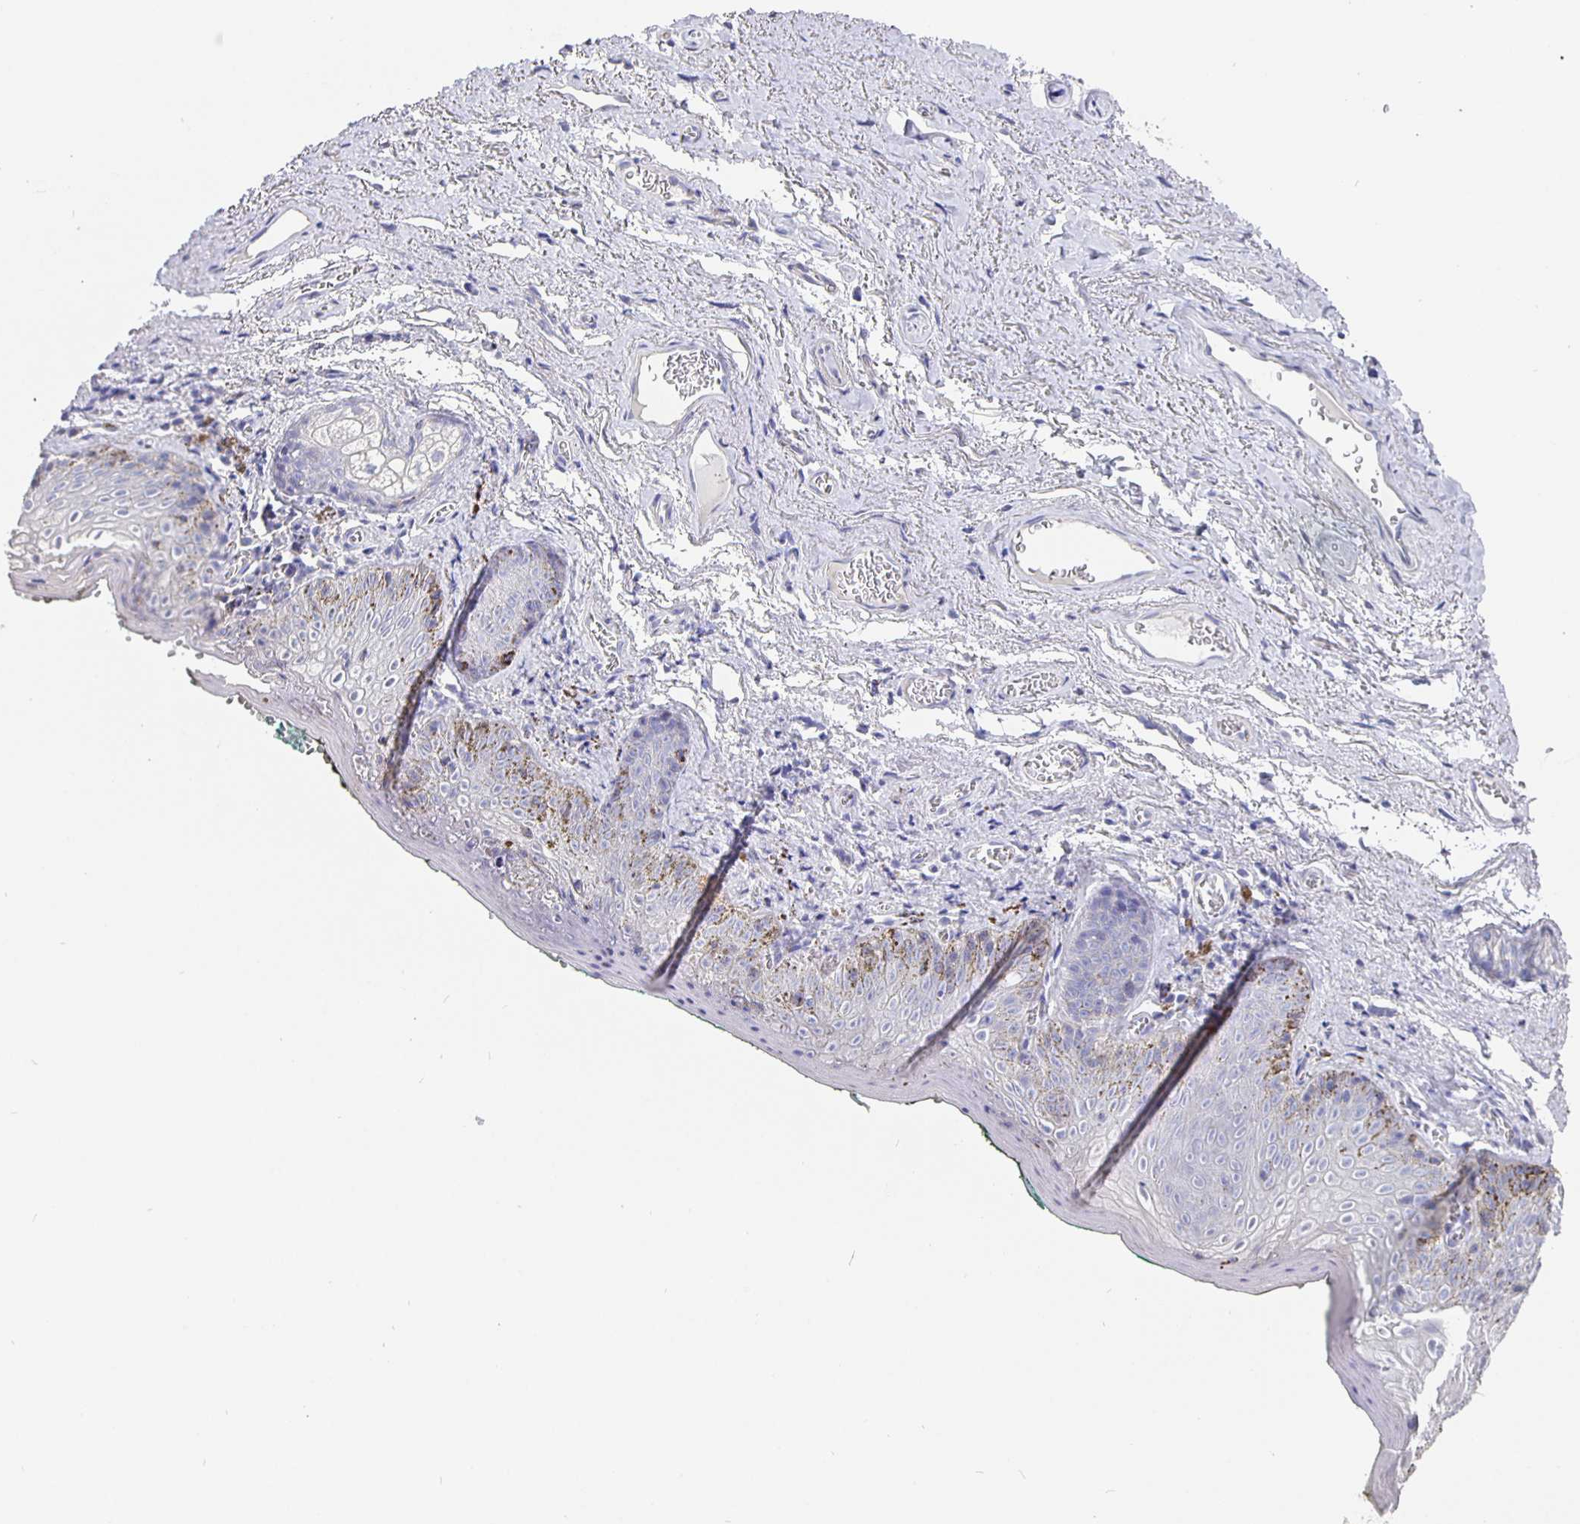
{"staining": {"intensity": "negative", "quantity": "none", "location": "none"}, "tissue": "vagina", "cell_type": "Squamous epithelial cells", "image_type": "normal", "snomed": [{"axis": "morphology", "description": "Normal tissue, NOS"}, {"axis": "topography", "description": "Vulva"}, {"axis": "topography", "description": "Vagina"}, {"axis": "topography", "description": "Peripheral nerve tissue"}], "caption": "The immunohistochemistry (IHC) image has no significant positivity in squamous epithelial cells of vagina.", "gene": "CFAP74", "patient": {"sex": "female", "age": 66}}